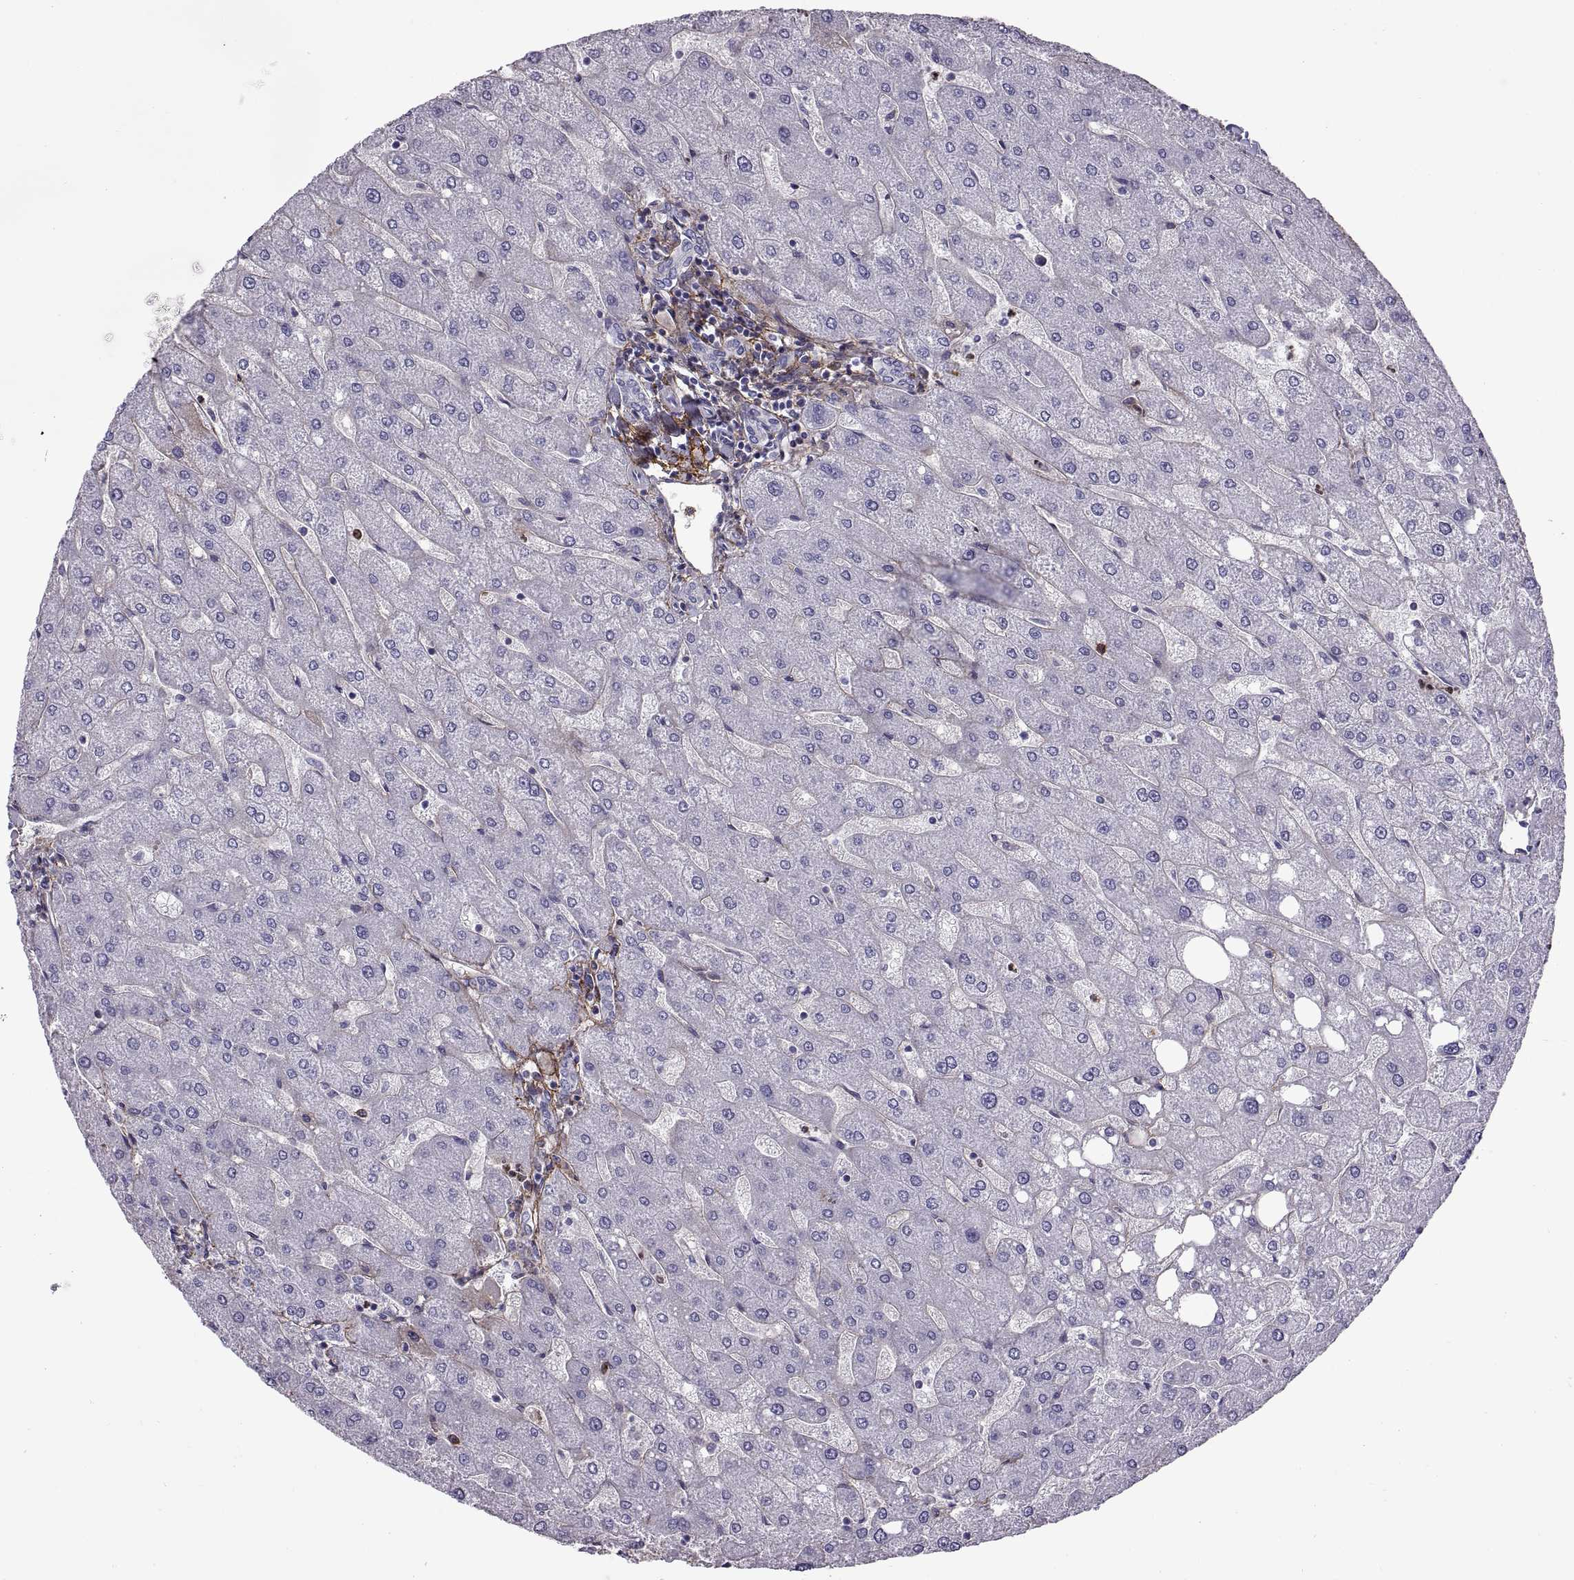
{"staining": {"intensity": "negative", "quantity": "none", "location": "none"}, "tissue": "liver", "cell_type": "Cholangiocytes", "image_type": "normal", "snomed": [{"axis": "morphology", "description": "Normal tissue, NOS"}, {"axis": "topography", "description": "Liver"}], "caption": "High magnification brightfield microscopy of normal liver stained with DAB (3,3'-diaminobenzidine) (brown) and counterstained with hematoxylin (blue): cholangiocytes show no significant positivity. Brightfield microscopy of immunohistochemistry (IHC) stained with DAB (brown) and hematoxylin (blue), captured at high magnification.", "gene": "EMILIN2", "patient": {"sex": "male", "age": 67}}